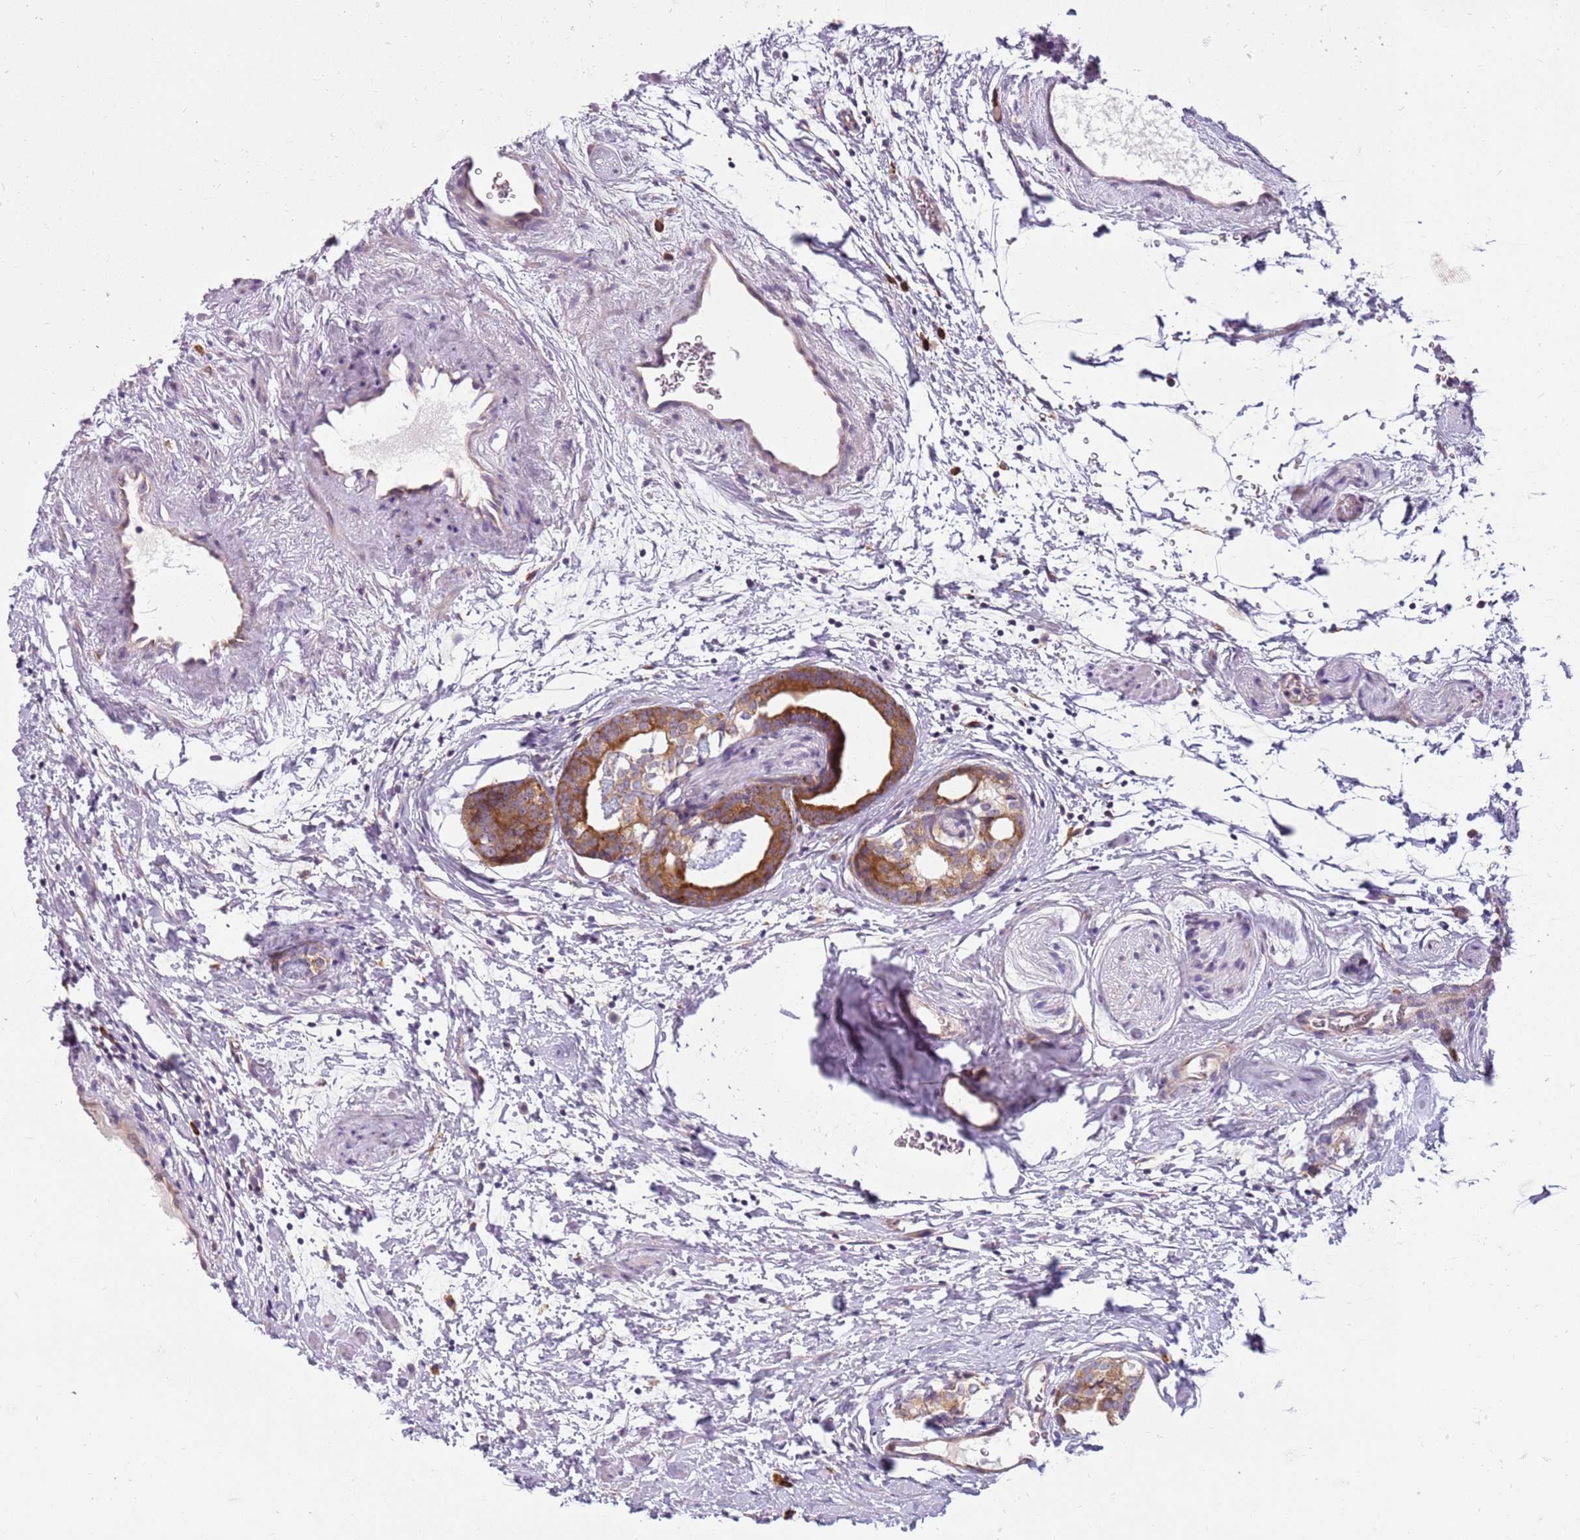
{"staining": {"intensity": "moderate", "quantity": ">75%", "location": "cytoplasmic/membranous"}, "tissue": "prostate cancer", "cell_type": "Tumor cells", "image_type": "cancer", "snomed": [{"axis": "morphology", "description": "Adenocarcinoma, Low grade"}, {"axis": "topography", "description": "Prostate"}], "caption": "Low-grade adenocarcinoma (prostate) was stained to show a protein in brown. There is medium levels of moderate cytoplasmic/membranous staining in about >75% of tumor cells. The staining was performed using DAB, with brown indicating positive protein expression. Nuclei are stained blue with hematoxylin.", "gene": "RPS28", "patient": {"sex": "male", "age": 63}}